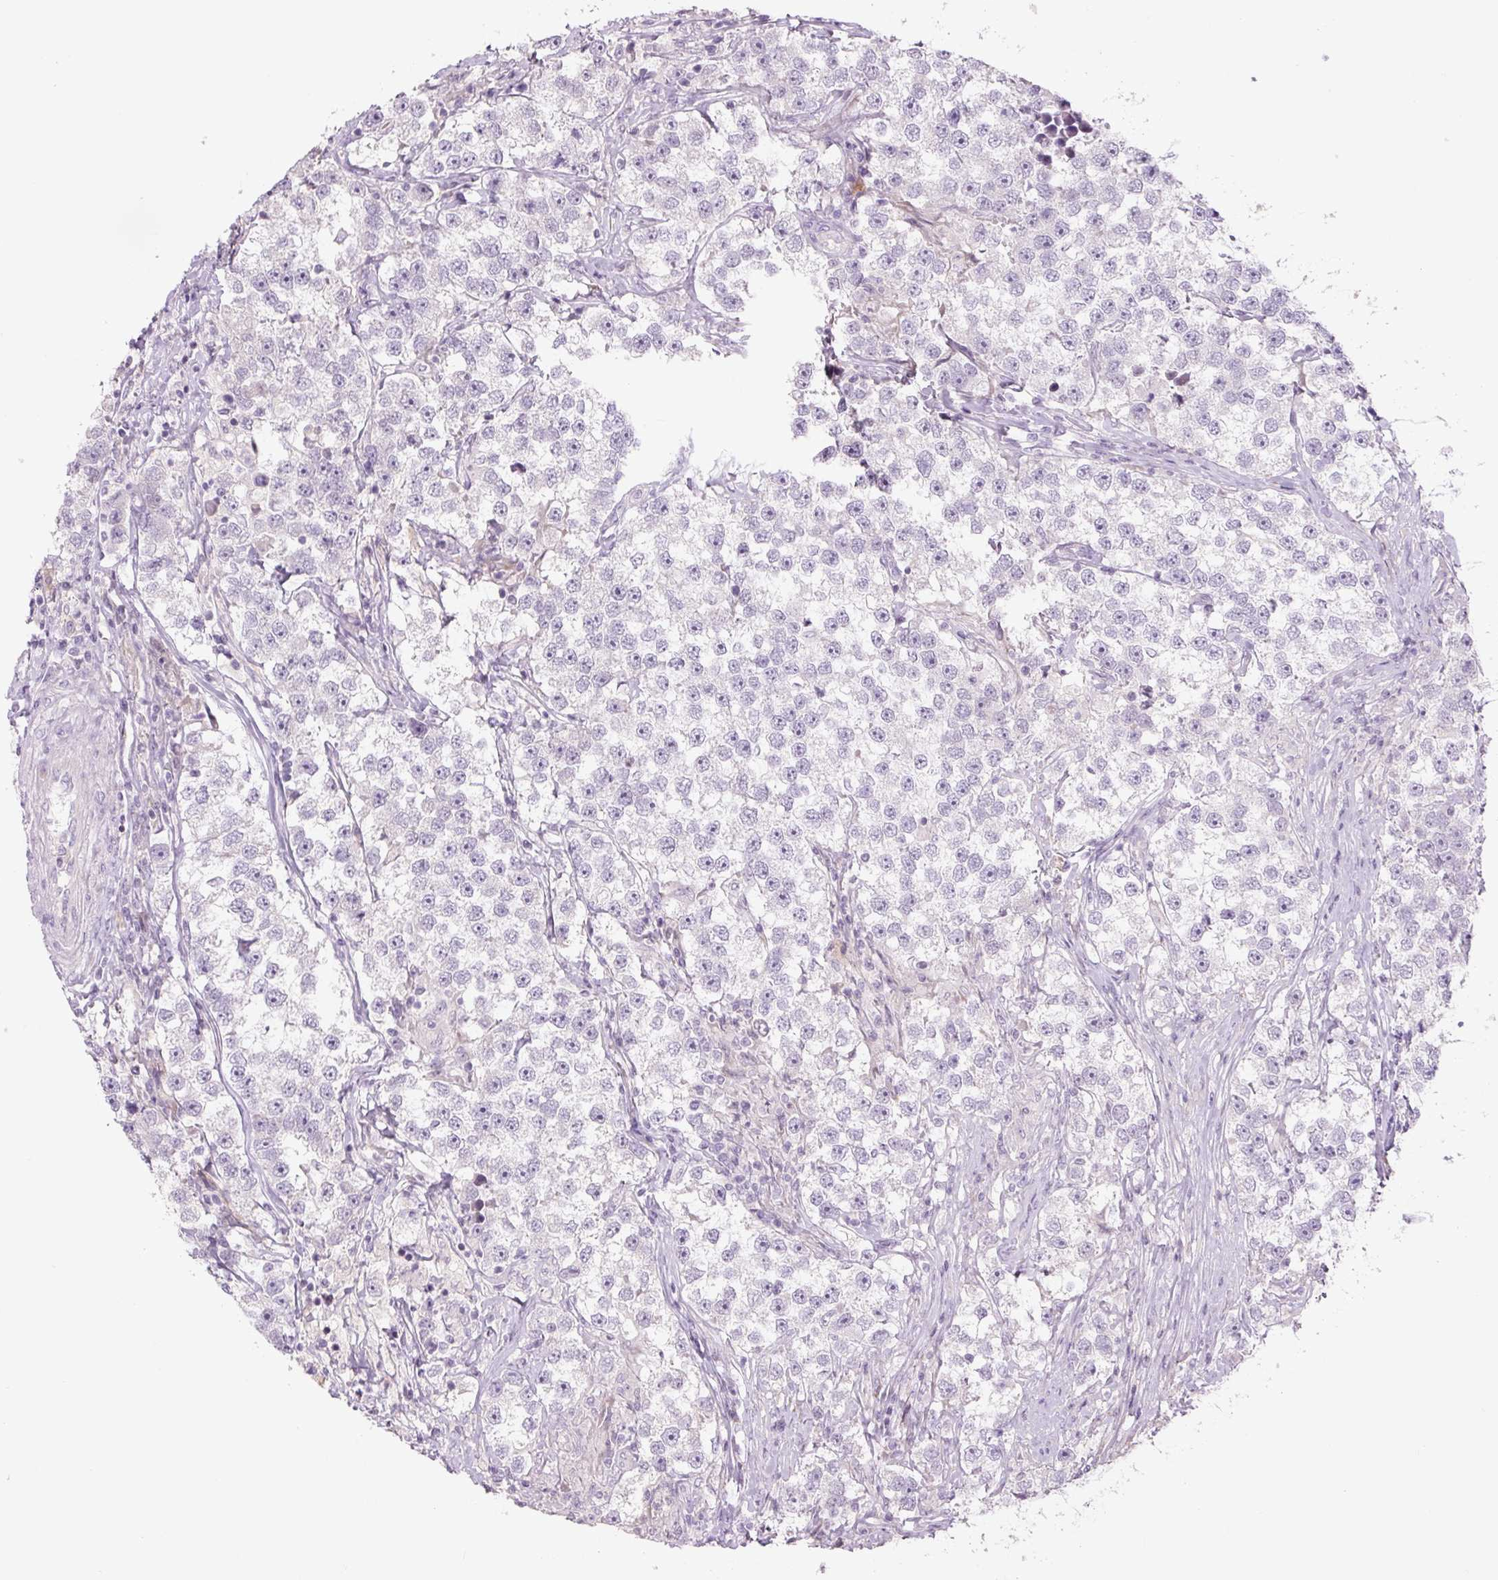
{"staining": {"intensity": "negative", "quantity": "none", "location": "none"}, "tissue": "testis cancer", "cell_type": "Tumor cells", "image_type": "cancer", "snomed": [{"axis": "morphology", "description": "Seminoma, NOS"}, {"axis": "topography", "description": "Testis"}], "caption": "Tumor cells are negative for brown protein staining in testis cancer.", "gene": "TMEM100", "patient": {"sex": "male", "age": 46}}